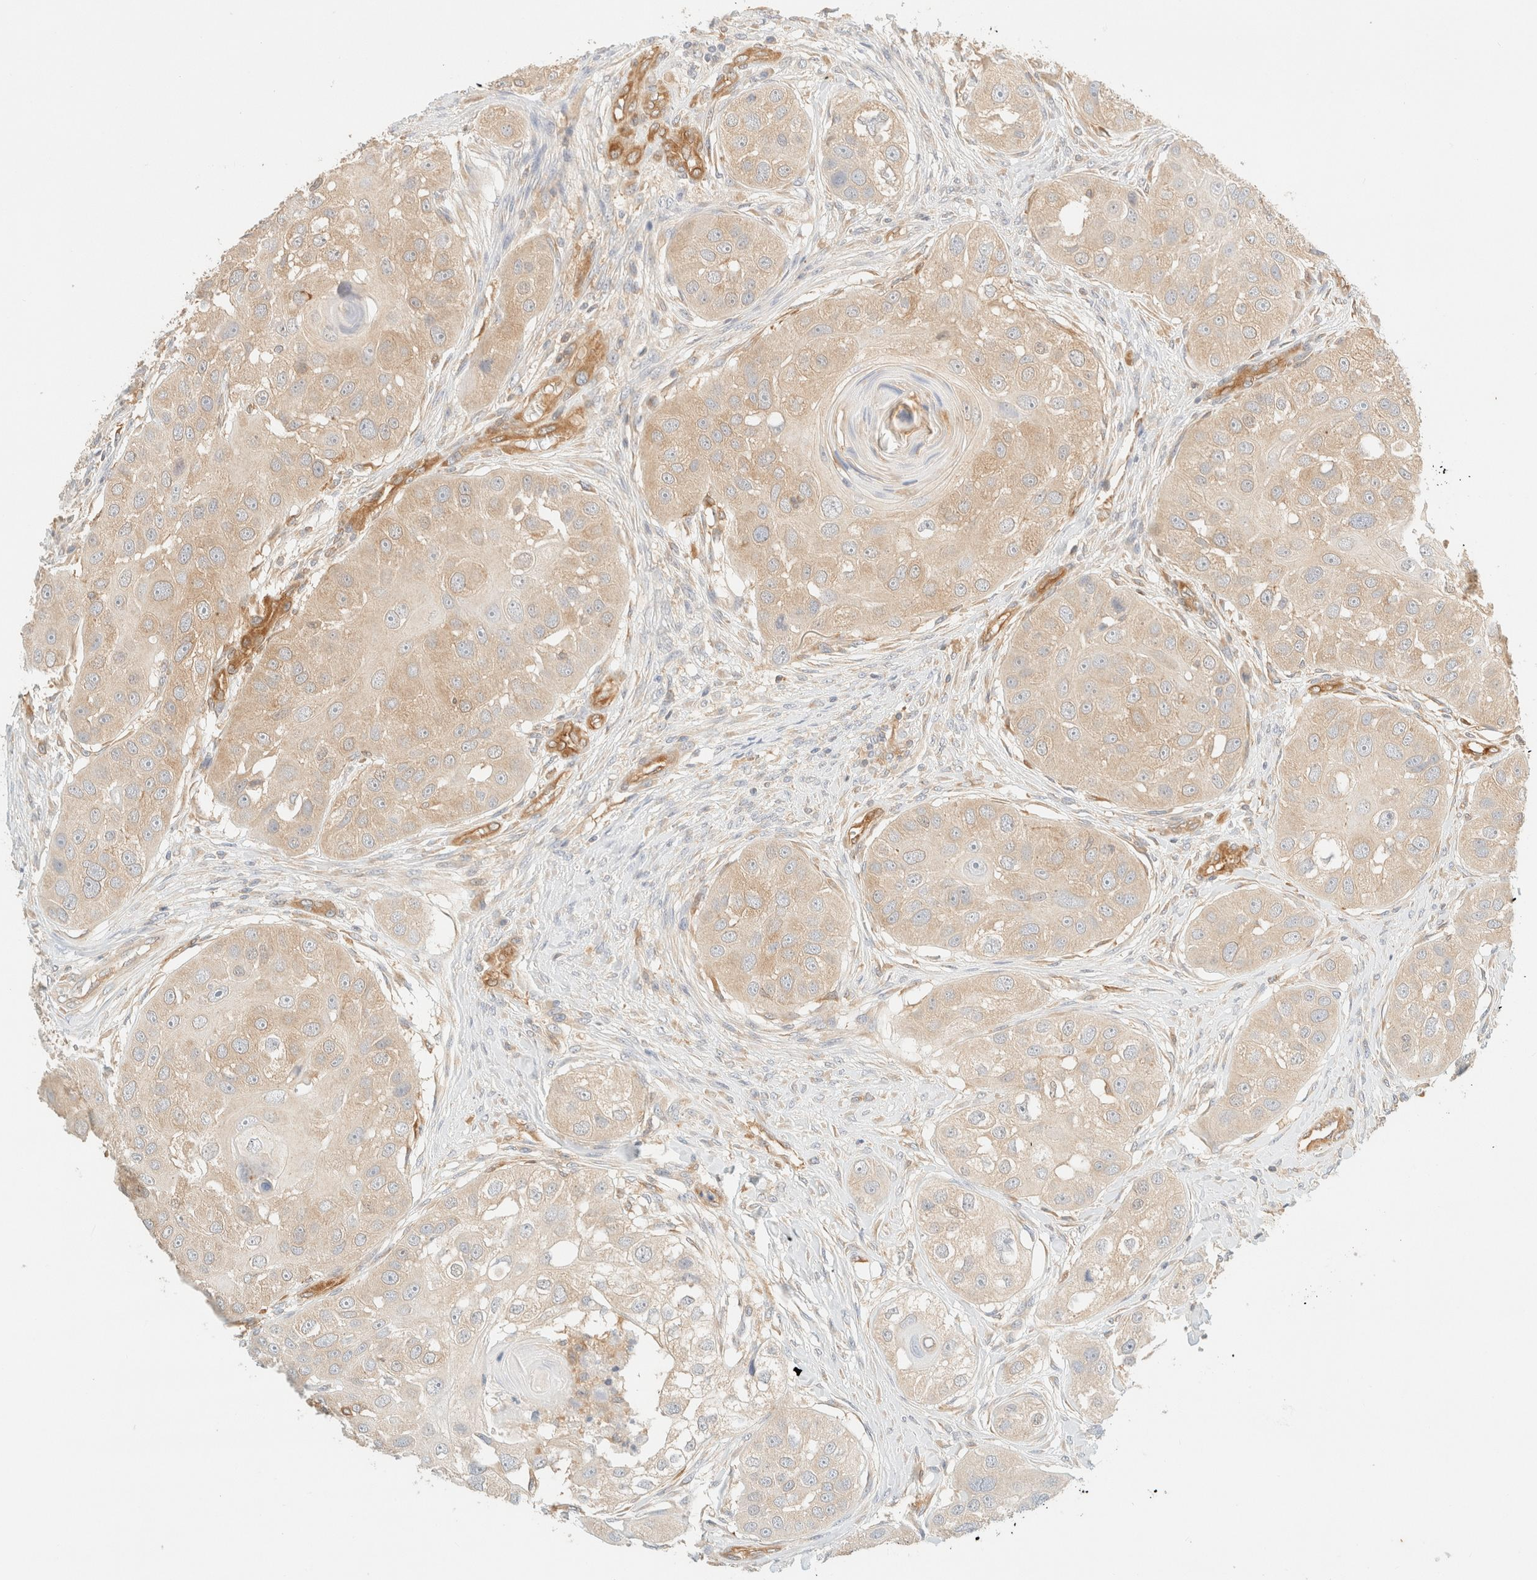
{"staining": {"intensity": "weak", "quantity": "25%-75%", "location": "cytoplasmic/membranous"}, "tissue": "head and neck cancer", "cell_type": "Tumor cells", "image_type": "cancer", "snomed": [{"axis": "morphology", "description": "Normal tissue, NOS"}, {"axis": "morphology", "description": "Squamous cell carcinoma, NOS"}, {"axis": "topography", "description": "Skeletal muscle"}, {"axis": "topography", "description": "Head-Neck"}], "caption": "This photomicrograph shows head and neck cancer (squamous cell carcinoma) stained with immunohistochemistry (IHC) to label a protein in brown. The cytoplasmic/membranous of tumor cells show weak positivity for the protein. Nuclei are counter-stained blue.", "gene": "FHOD1", "patient": {"sex": "male", "age": 51}}